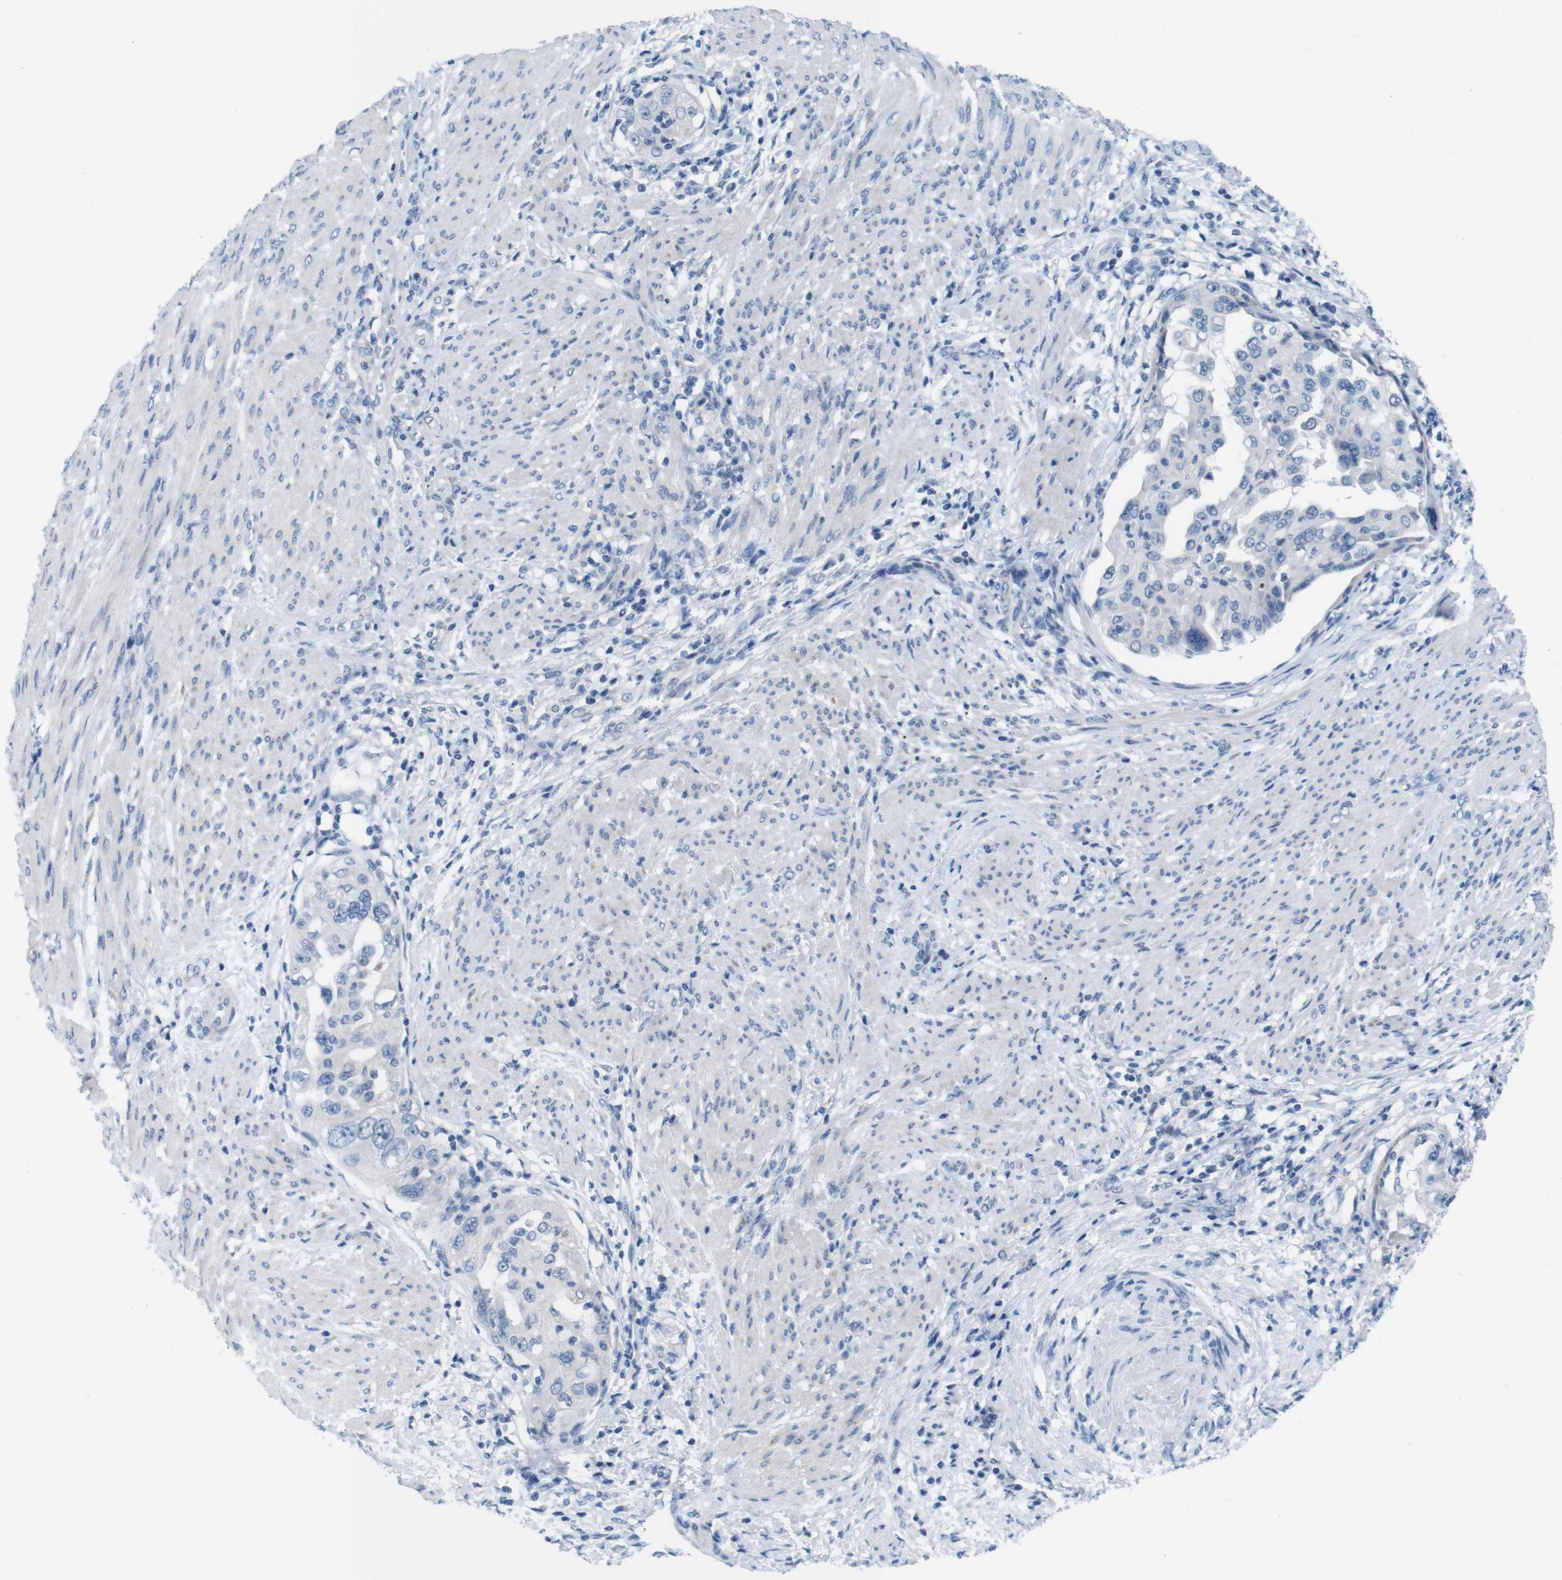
{"staining": {"intensity": "negative", "quantity": "none", "location": "none"}, "tissue": "endometrial cancer", "cell_type": "Tumor cells", "image_type": "cancer", "snomed": [{"axis": "morphology", "description": "Adenocarcinoma, NOS"}, {"axis": "topography", "description": "Endometrium"}], "caption": "An immunohistochemistry (IHC) histopathology image of endometrial adenocarcinoma is shown. There is no staining in tumor cells of endometrial adenocarcinoma. (DAB (3,3'-diaminobenzidine) immunohistochemistry with hematoxylin counter stain).", "gene": "GOLGA2", "patient": {"sex": "female", "age": 85}}